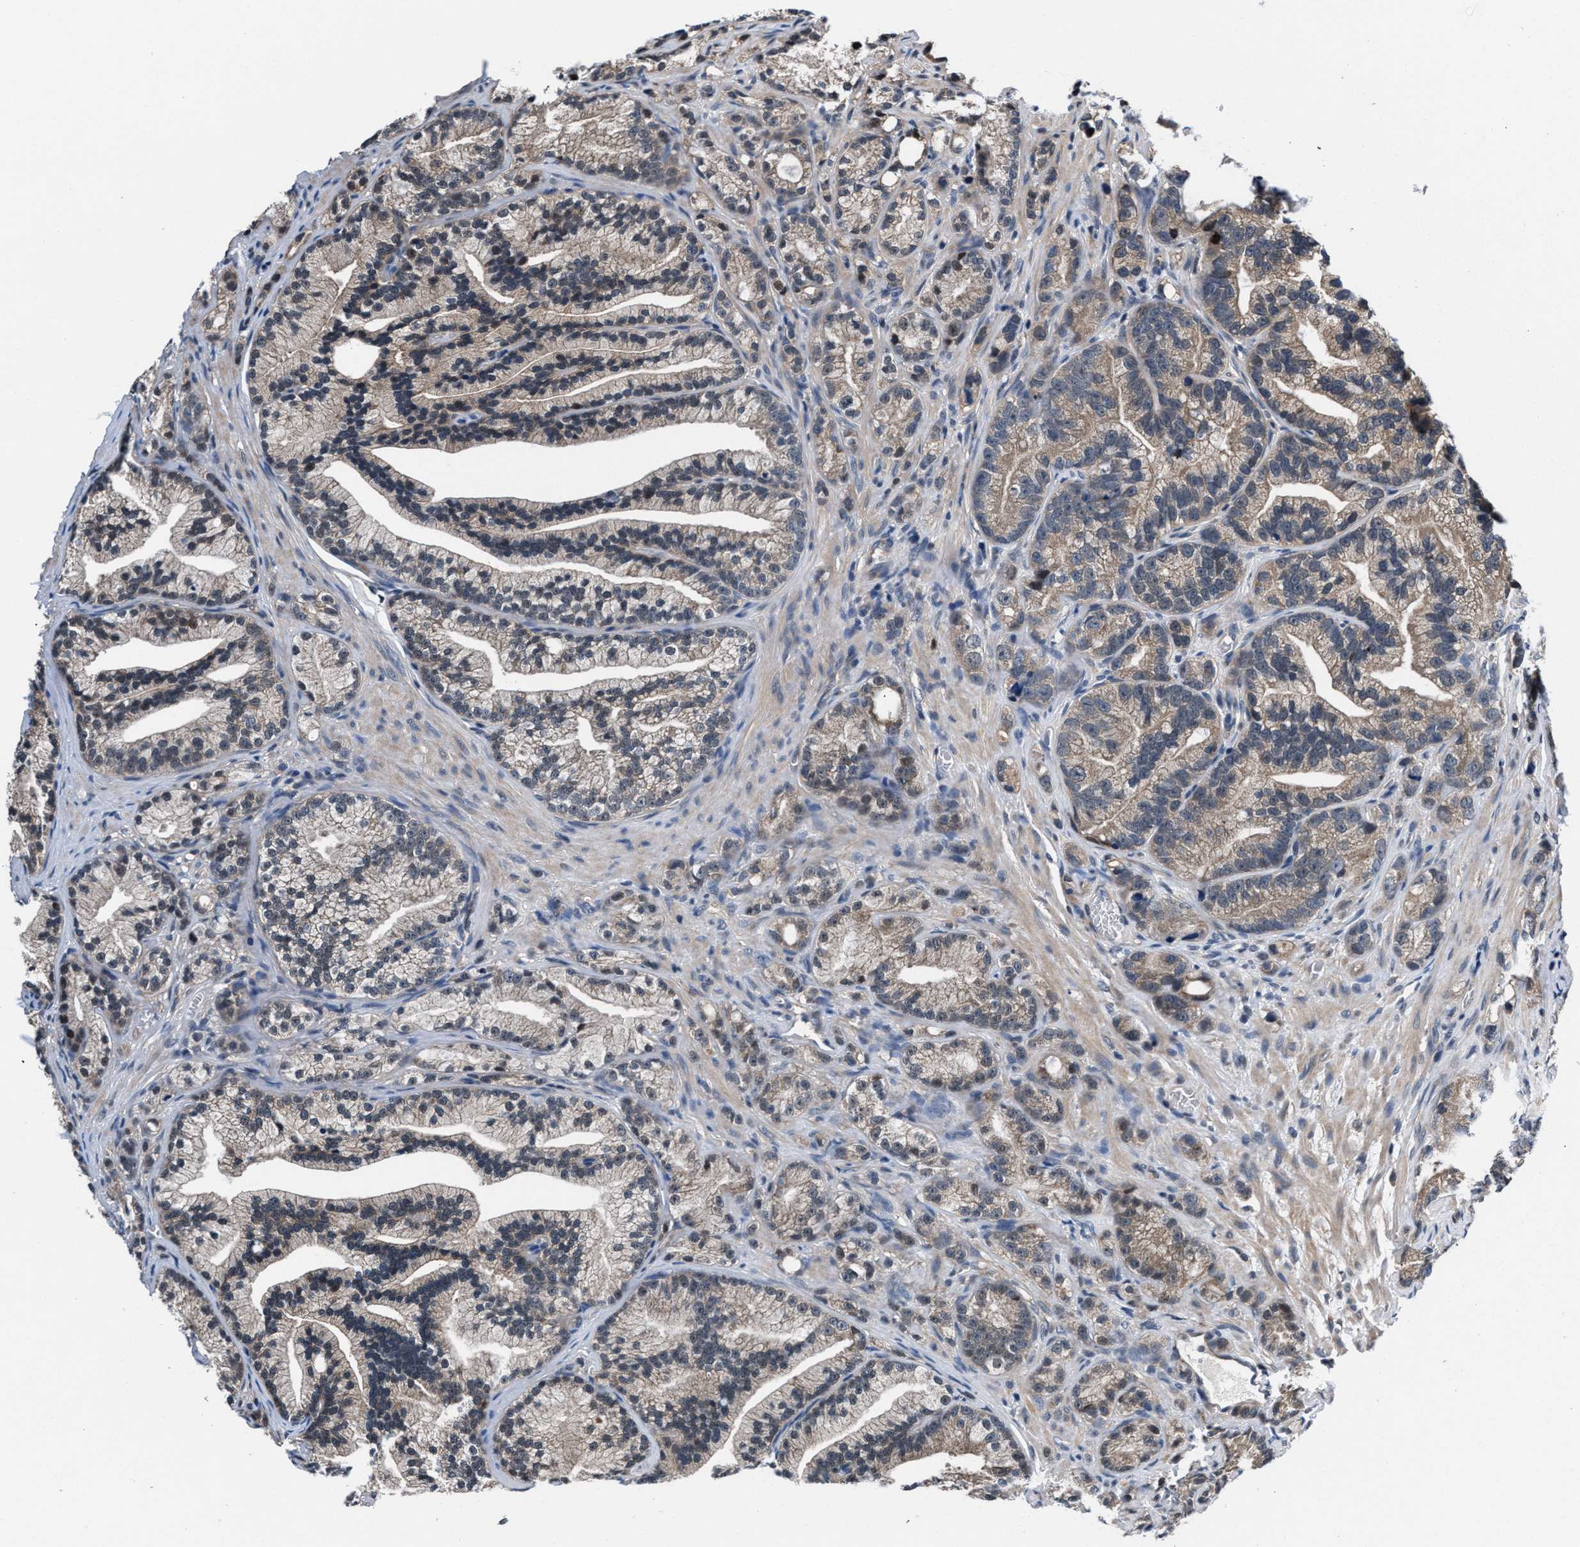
{"staining": {"intensity": "weak", "quantity": ">75%", "location": "cytoplasmic/membranous"}, "tissue": "prostate cancer", "cell_type": "Tumor cells", "image_type": "cancer", "snomed": [{"axis": "morphology", "description": "Adenocarcinoma, Low grade"}, {"axis": "topography", "description": "Prostate"}], "caption": "Tumor cells exhibit low levels of weak cytoplasmic/membranous positivity in about >75% of cells in human prostate cancer.", "gene": "PRPSAP2", "patient": {"sex": "male", "age": 89}}